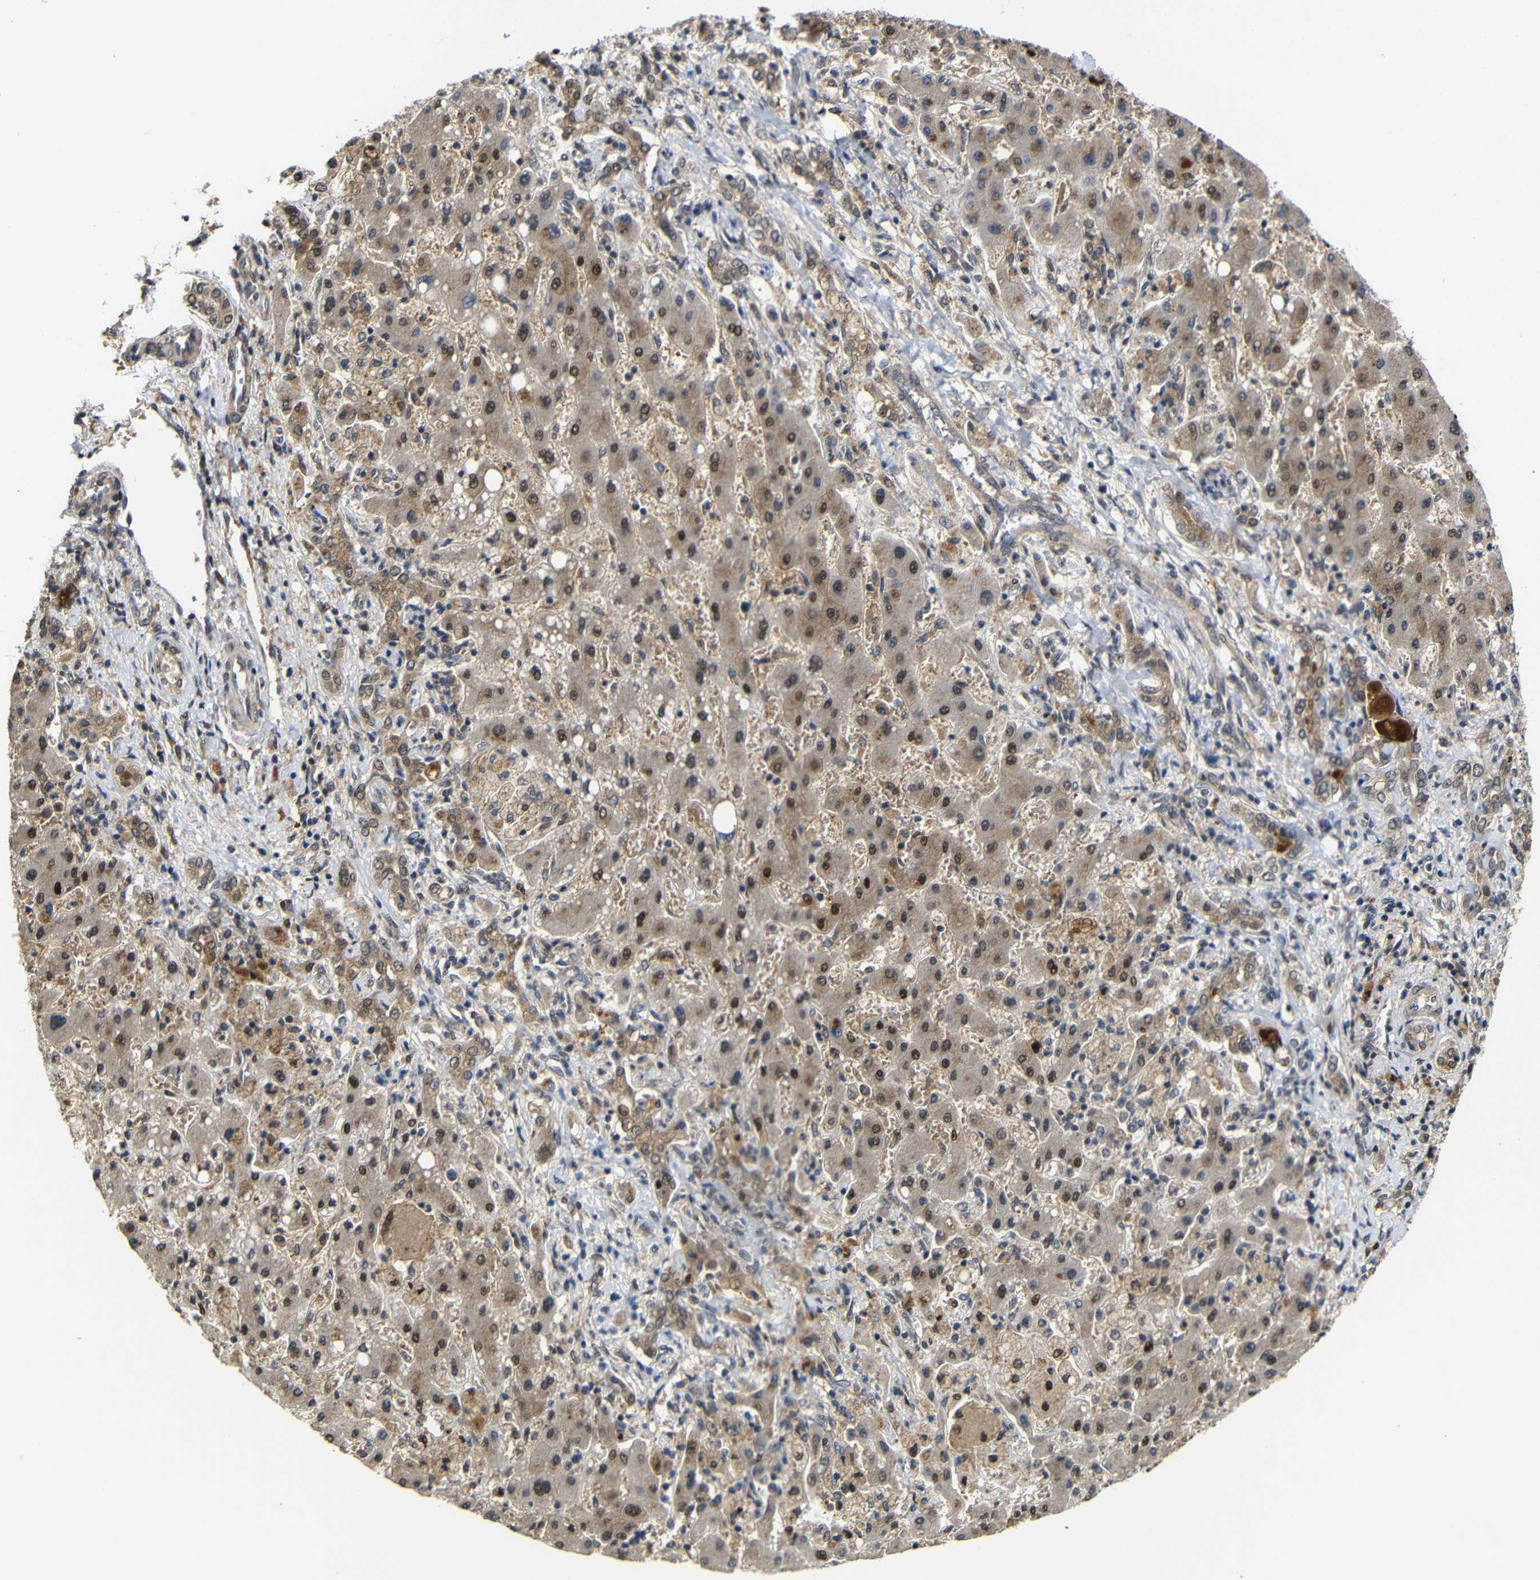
{"staining": {"intensity": "weak", "quantity": "25%-75%", "location": "cytoplasmic/membranous"}, "tissue": "liver cancer", "cell_type": "Tumor cells", "image_type": "cancer", "snomed": [{"axis": "morphology", "description": "Cholangiocarcinoma"}, {"axis": "topography", "description": "Liver"}], "caption": "A histopathology image of liver cholangiocarcinoma stained for a protein demonstrates weak cytoplasmic/membranous brown staining in tumor cells.", "gene": "ATG12", "patient": {"sex": "male", "age": 50}}